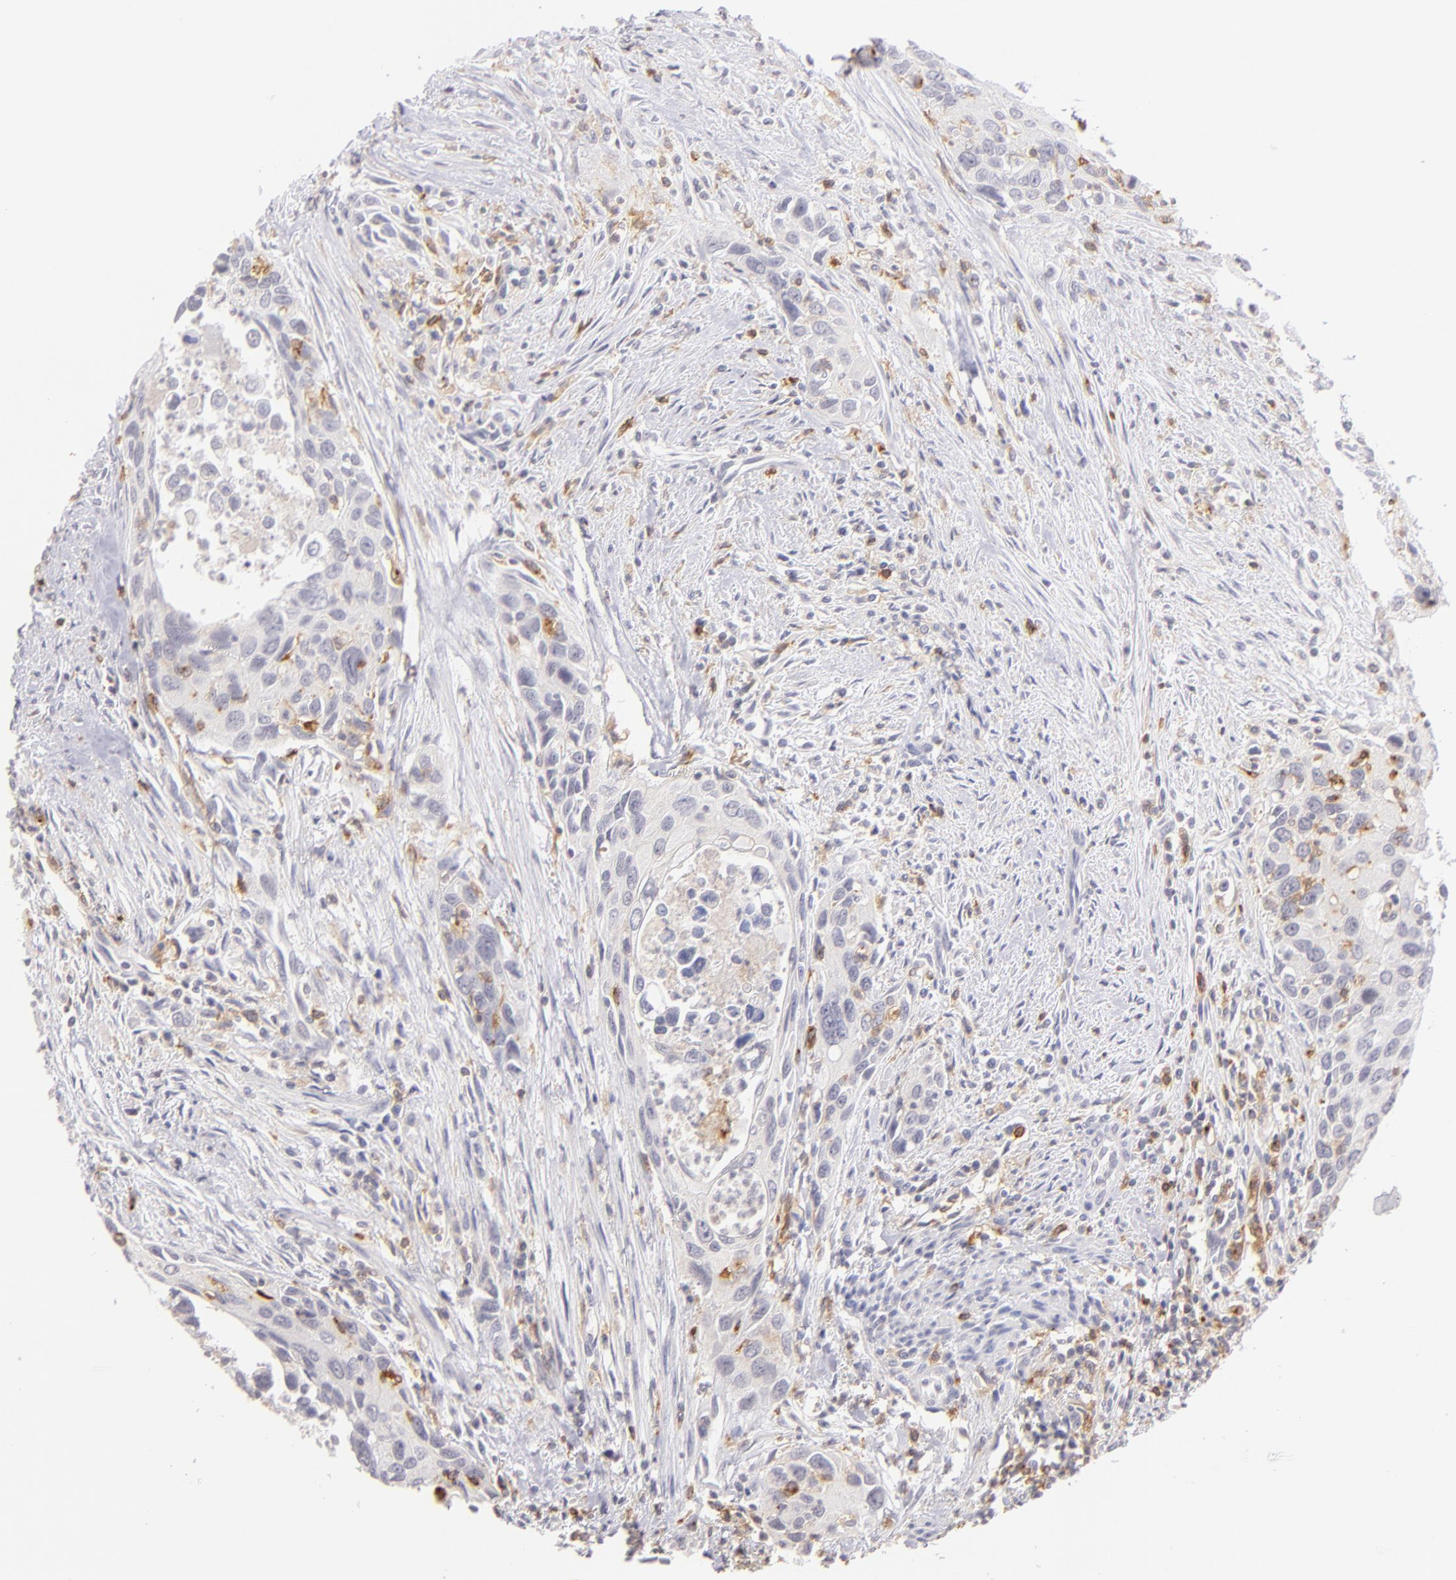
{"staining": {"intensity": "negative", "quantity": "none", "location": "none"}, "tissue": "urothelial cancer", "cell_type": "Tumor cells", "image_type": "cancer", "snomed": [{"axis": "morphology", "description": "Urothelial carcinoma, High grade"}, {"axis": "topography", "description": "Urinary bladder"}], "caption": "Tumor cells are negative for brown protein staining in urothelial cancer.", "gene": "IL2RA", "patient": {"sex": "male", "age": 71}}